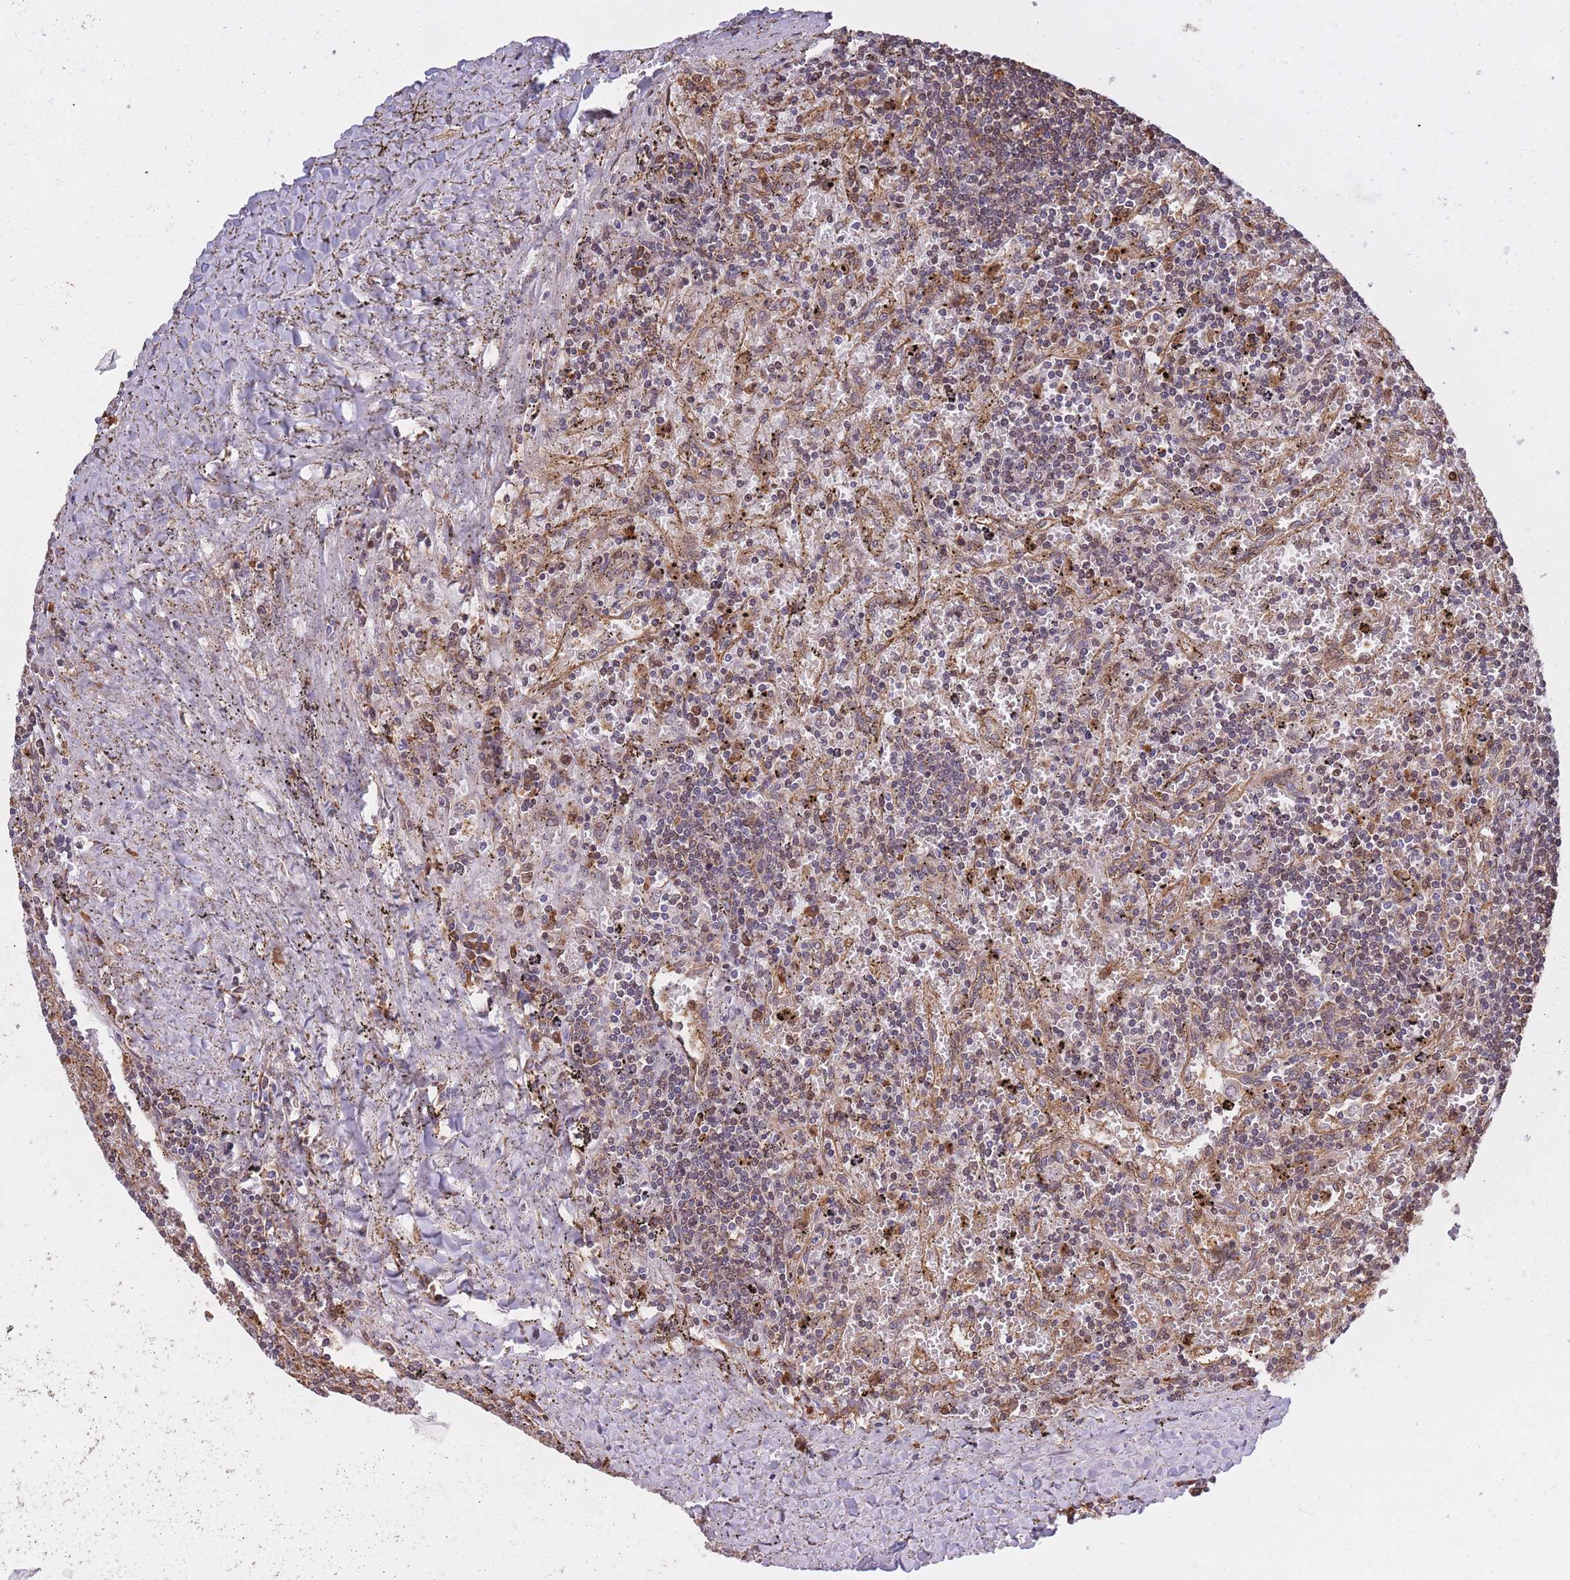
{"staining": {"intensity": "negative", "quantity": "none", "location": "none"}, "tissue": "lymphoma", "cell_type": "Tumor cells", "image_type": "cancer", "snomed": [{"axis": "morphology", "description": "Malignant lymphoma, non-Hodgkin's type, Low grade"}, {"axis": "topography", "description": "Spleen"}], "caption": "The image exhibits no staining of tumor cells in malignant lymphoma, non-Hodgkin's type (low-grade).", "gene": "ARL13B", "patient": {"sex": "male", "age": 76}}